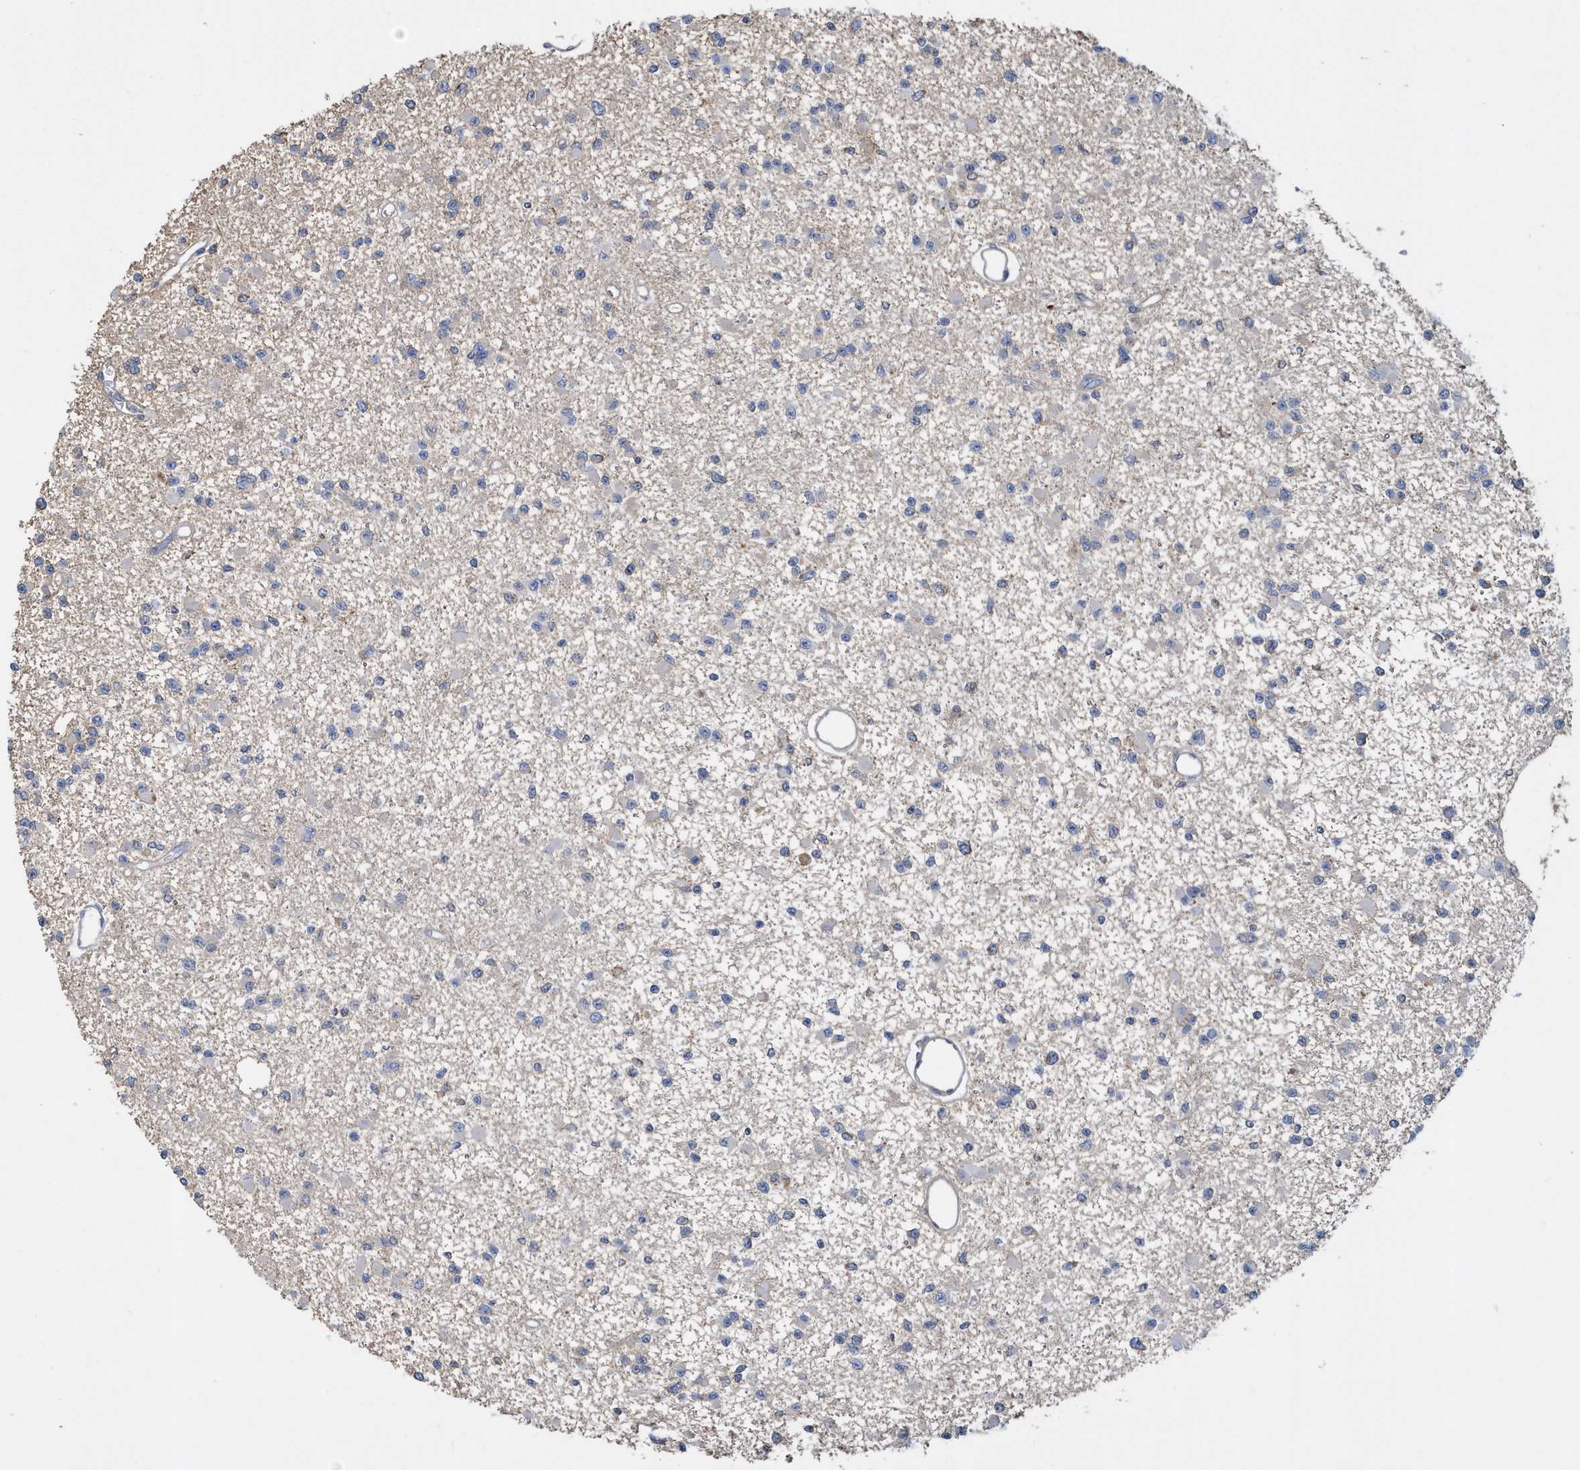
{"staining": {"intensity": "negative", "quantity": "none", "location": "none"}, "tissue": "glioma", "cell_type": "Tumor cells", "image_type": "cancer", "snomed": [{"axis": "morphology", "description": "Glioma, malignant, Low grade"}, {"axis": "topography", "description": "Brain"}], "caption": "Immunohistochemical staining of malignant glioma (low-grade) shows no significant expression in tumor cells.", "gene": "TRAIP", "patient": {"sex": "female", "age": 22}}